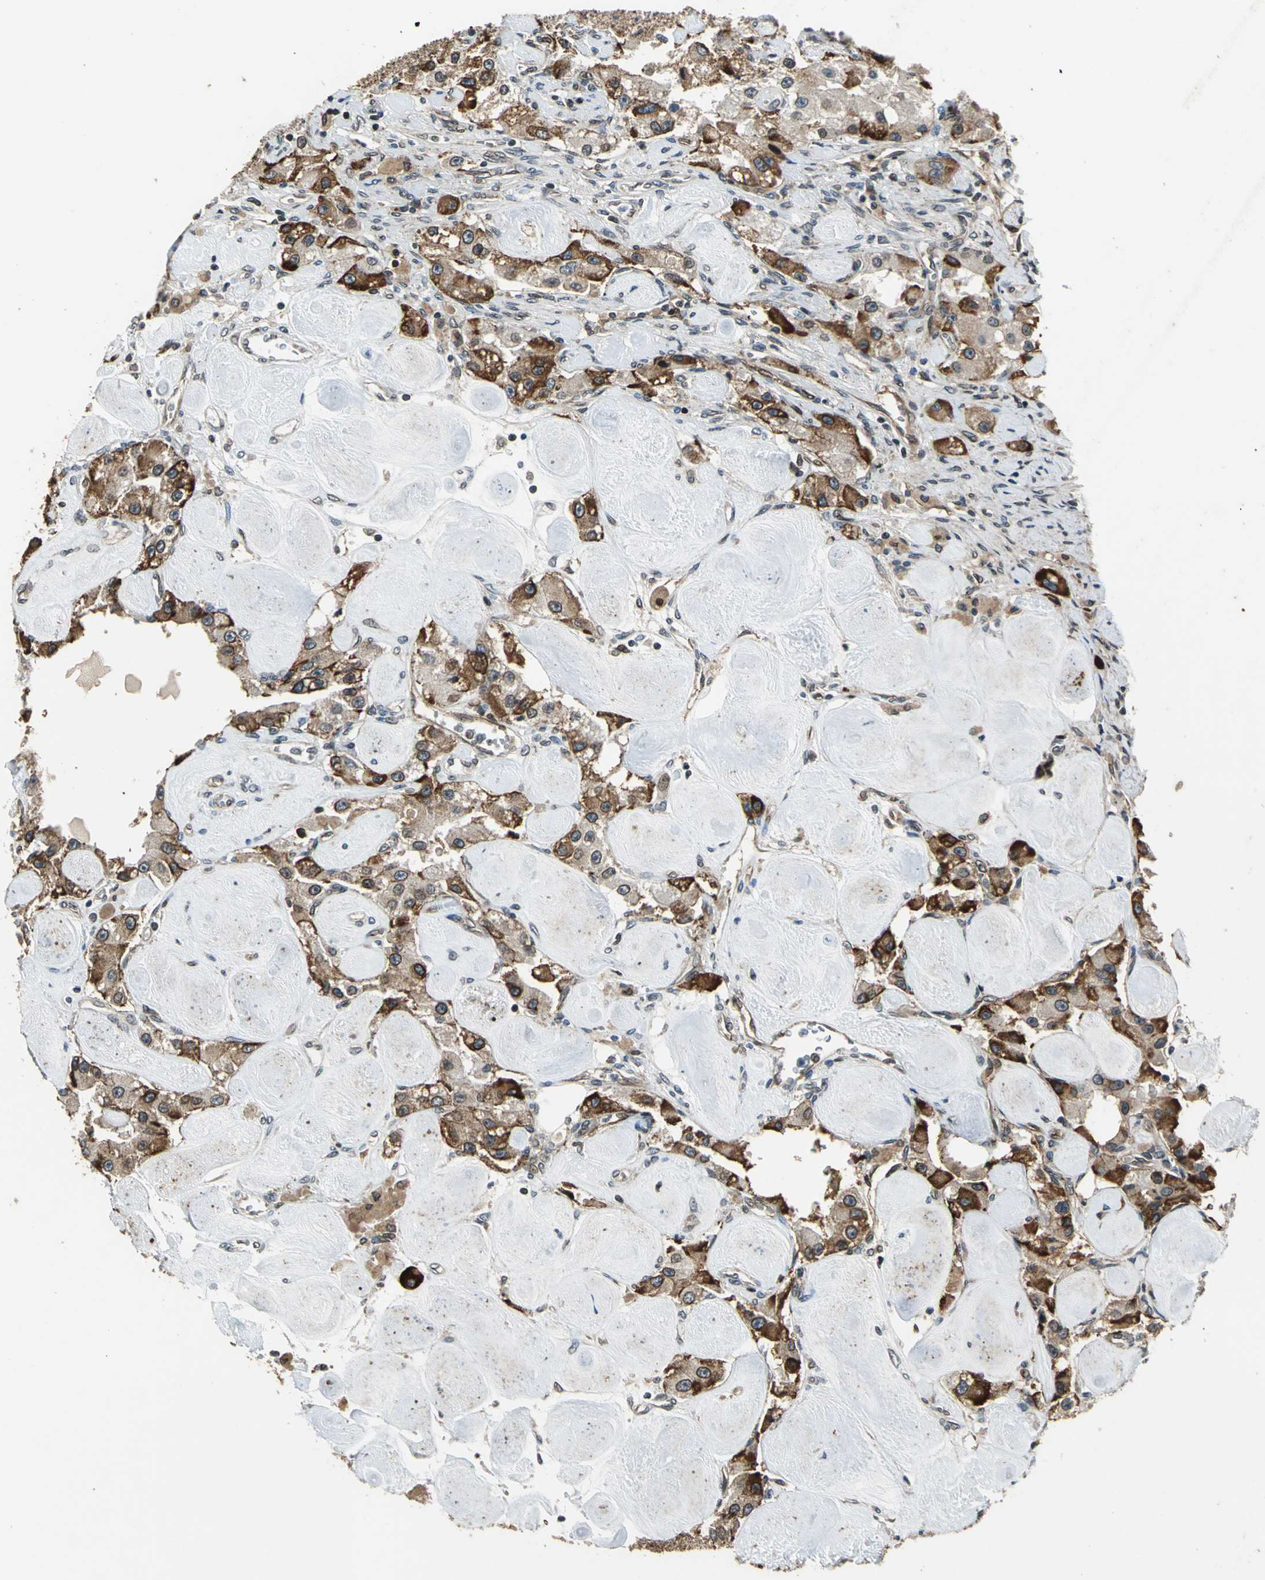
{"staining": {"intensity": "strong", "quantity": "25%-75%", "location": "cytoplasmic/membranous"}, "tissue": "carcinoid", "cell_type": "Tumor cells", "image_type": "cancer", "snomed": [{"axis": "morphology", "description": "Carcinoid, malignant, NOS"}, {"axis": "topography", "description": "Pancreas"}], "caption": "Brown immunohistochemical staining in human carcinoid demonstrates strong cytoplasmic/membranous staining in approximately 25%-75% of tumor cells.", "gene": "BRIP1", "patient": {"sex": "male", "age": 41}}